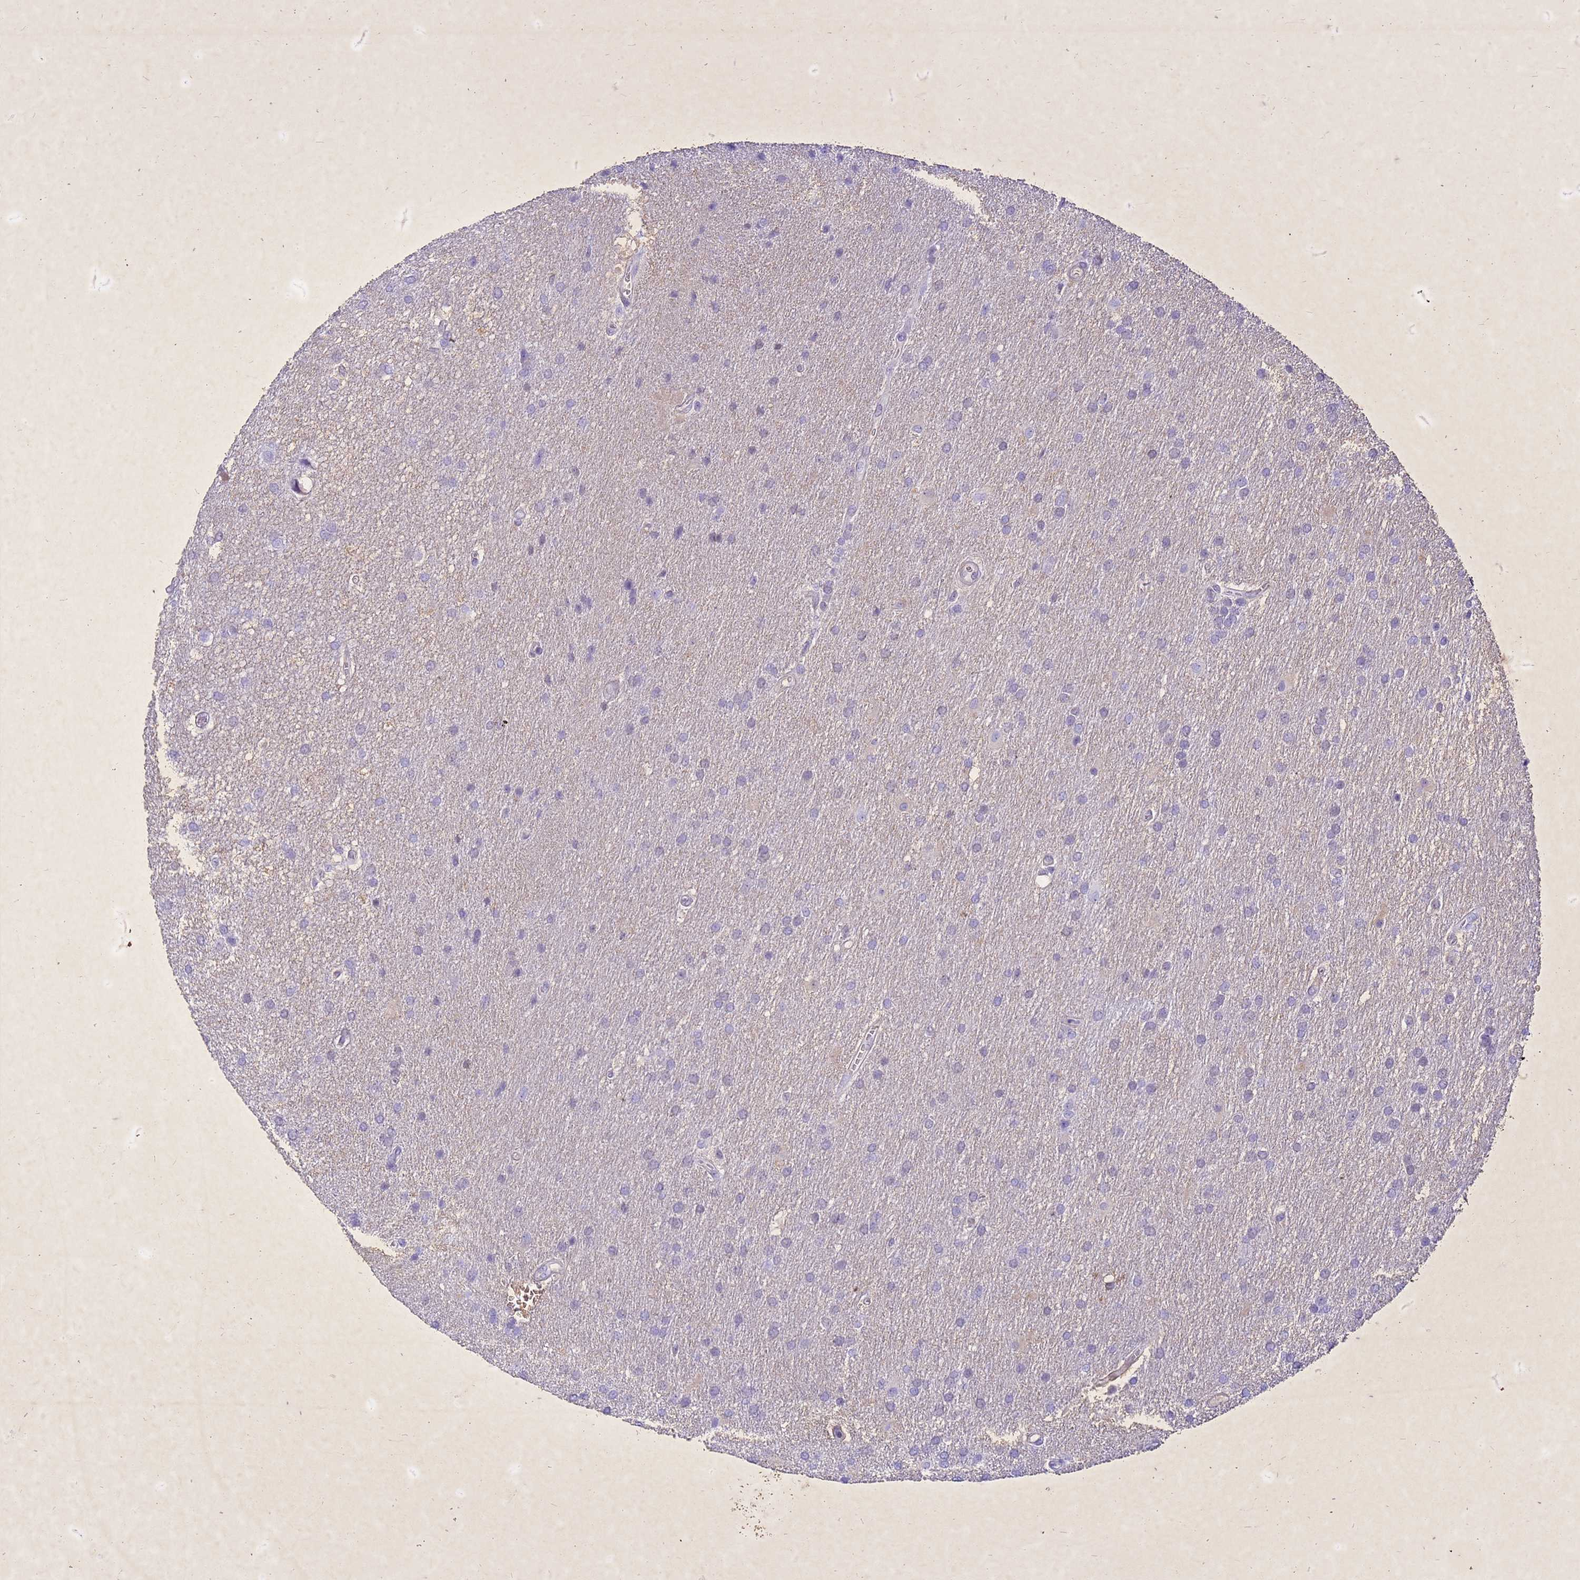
{"staining": {"intensity": "negative", "quantity": "none", "location": "none"}, "tissue": "glioma", "cell_type": "Tumor cells", "image_type": "cancer", "snomed": [{"axis": "morphology", "description": "Glioma, malignant, Low grade"}, {"axis": "topography", "description": "Brain"}], "caption": "Photomicrograph shows no significant protein staining in tumor cells of glioma. (IHC, brightfield microscopy, high magnification).", "gene": "COPS9", "patient": {"sex": "male", "age": 66}}